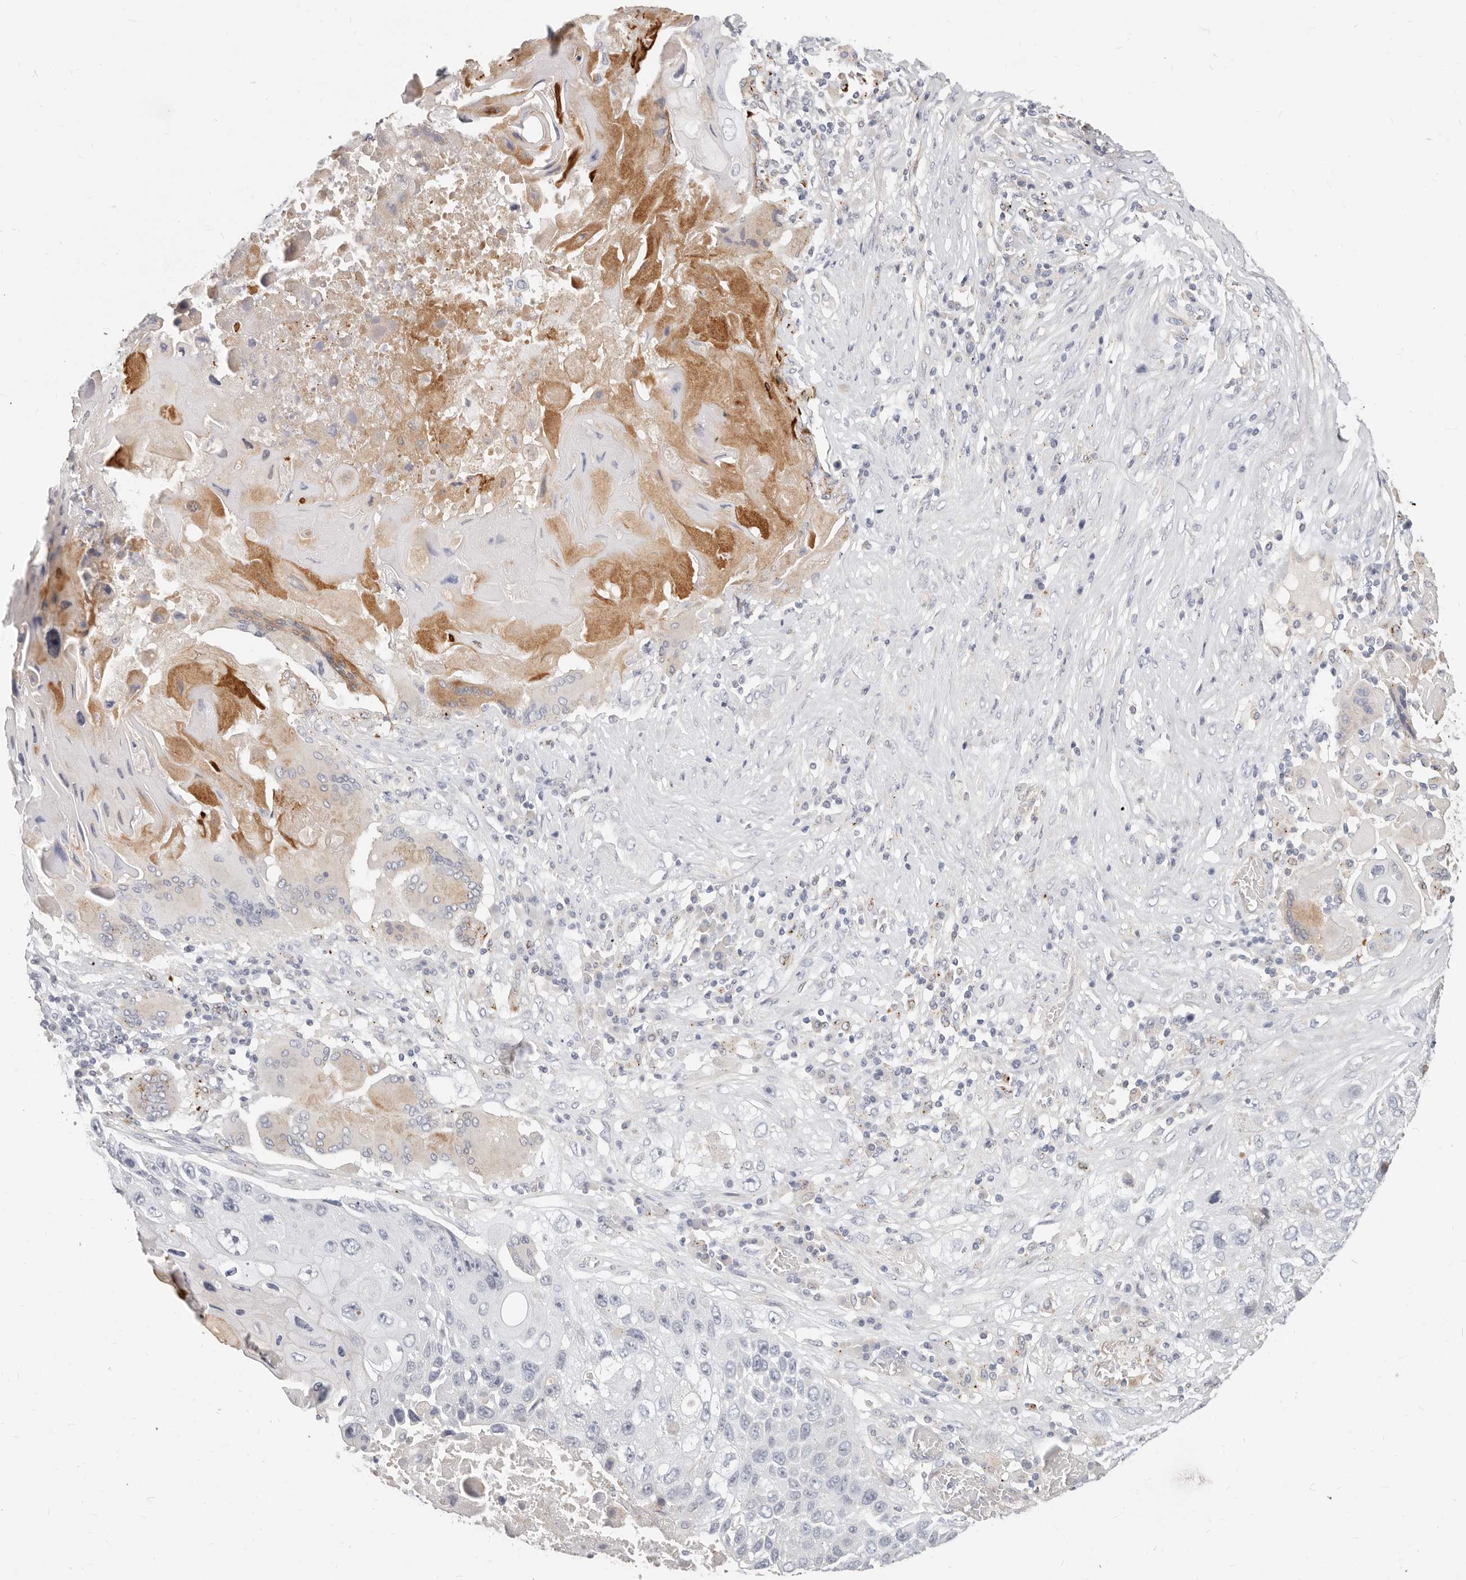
{"staining": {"intensity": "weak", "quantity": "<25%", "location": "cytoplasmic/membranous"}, "tissue": "lung cancer", "cell_type": "Tumor cells", "image_type": "cancer", "snomed": [{"axis": "morphology", "description": "Squamous cell carcinoma, NOS"}, {"axis": "topography", "description": "Lung"}], "caption": "Lung cancer (squamous cell carcinoma) was stained to show a protein in brown. There is no significant positivity in tumor cells. Brightfield microscopy of immunohistochemistry (IHC) stained with DAB (brown) and hematoxylin (blue), captured at high magnification.", "gene": "ZRANB1", "patient": {"sex": "male", "age": 61}}